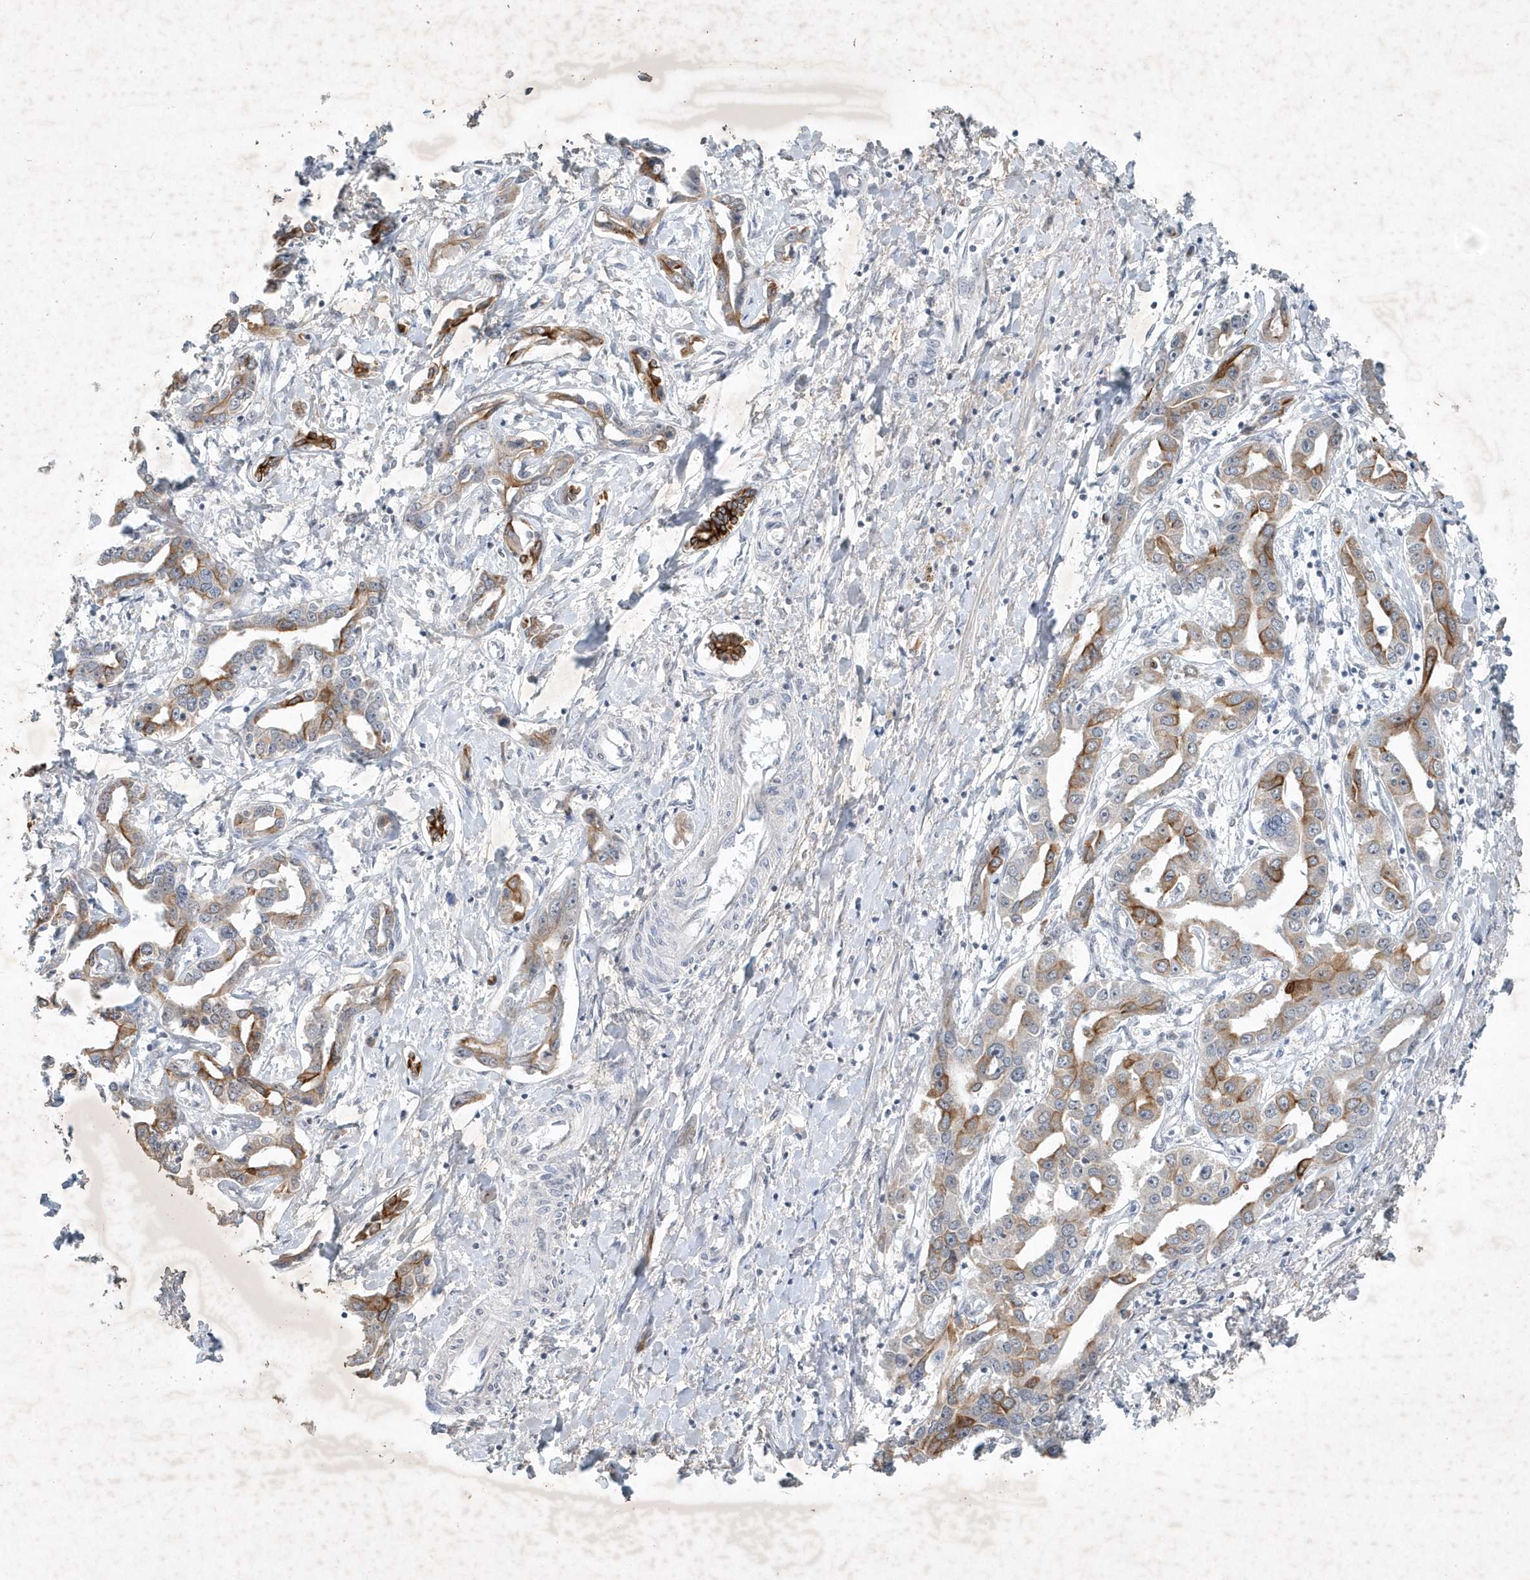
{"staining": {"intensity": "moderate", "quantity": ">75%", "location": "cytoplasmic/membranous"}, "tissue": "liver cancer", "cell_type": "Tumor cells", "image_type": "cancer", "snomed": [{"axis": "morphology", "description": "Cholangiocarcinoma"}, {"axis": "topography", "description": "Liver"}], "caption": "The image exhibits staining of liver cholangiocarcinoma, revealing moderate cytoplasmic/membranous protein staining (brown color) within tumor cells.", "gene": "ZBTB9", "patient": {"sex": "male", "age": 59}}